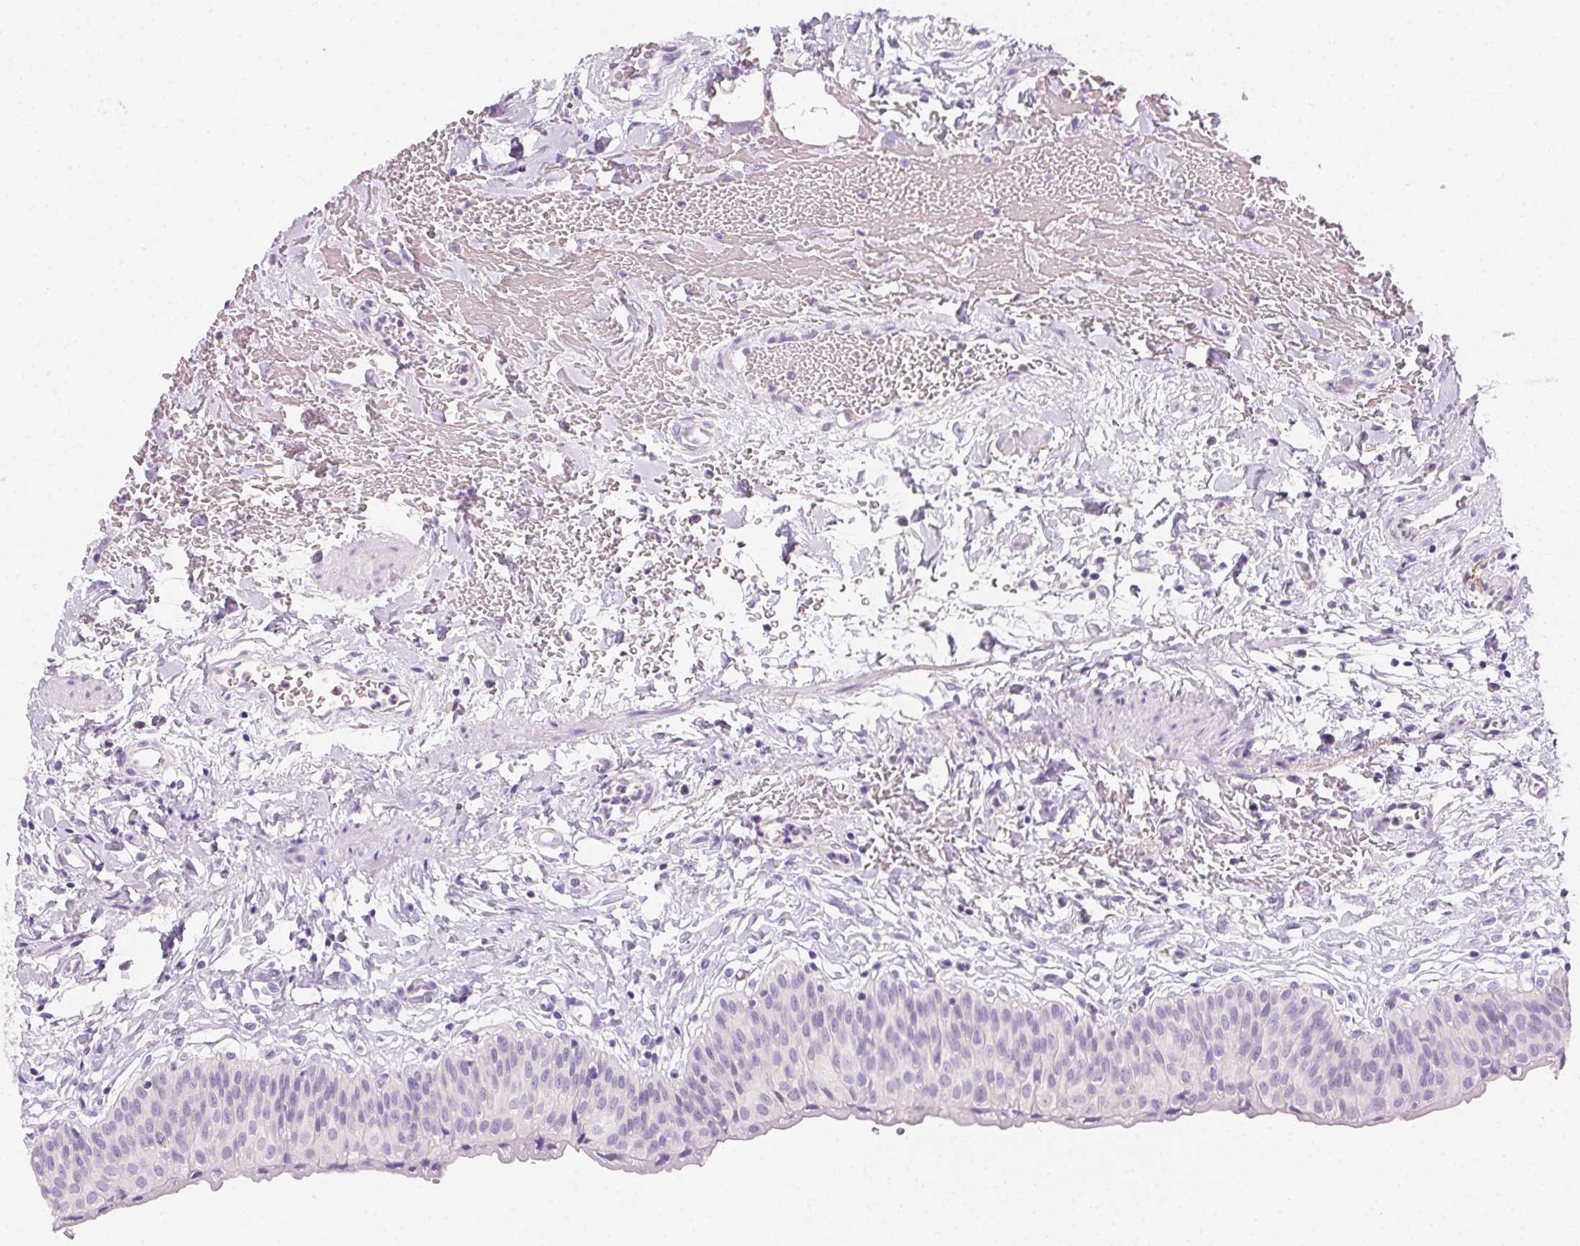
{"staining": {"intensity": "negative", "quantity": "none", "location": "none"}, "tissue": "urinary bladder", "cell_type": "Urothelial cells", "image_type": "normal", "snomed": [{"axis": "morphology", "description": "Normal tissue, NOS"}, {"axis": "topography", "description": "Urinary bladder"}], "caption": "High power microscopy image of an immunohistochemistry image of unremarkable urinary bladder, revealing no significant expression in urothelial cells.", "gene": "MYL4", "patient": {"sex": "male", "age": 55}}